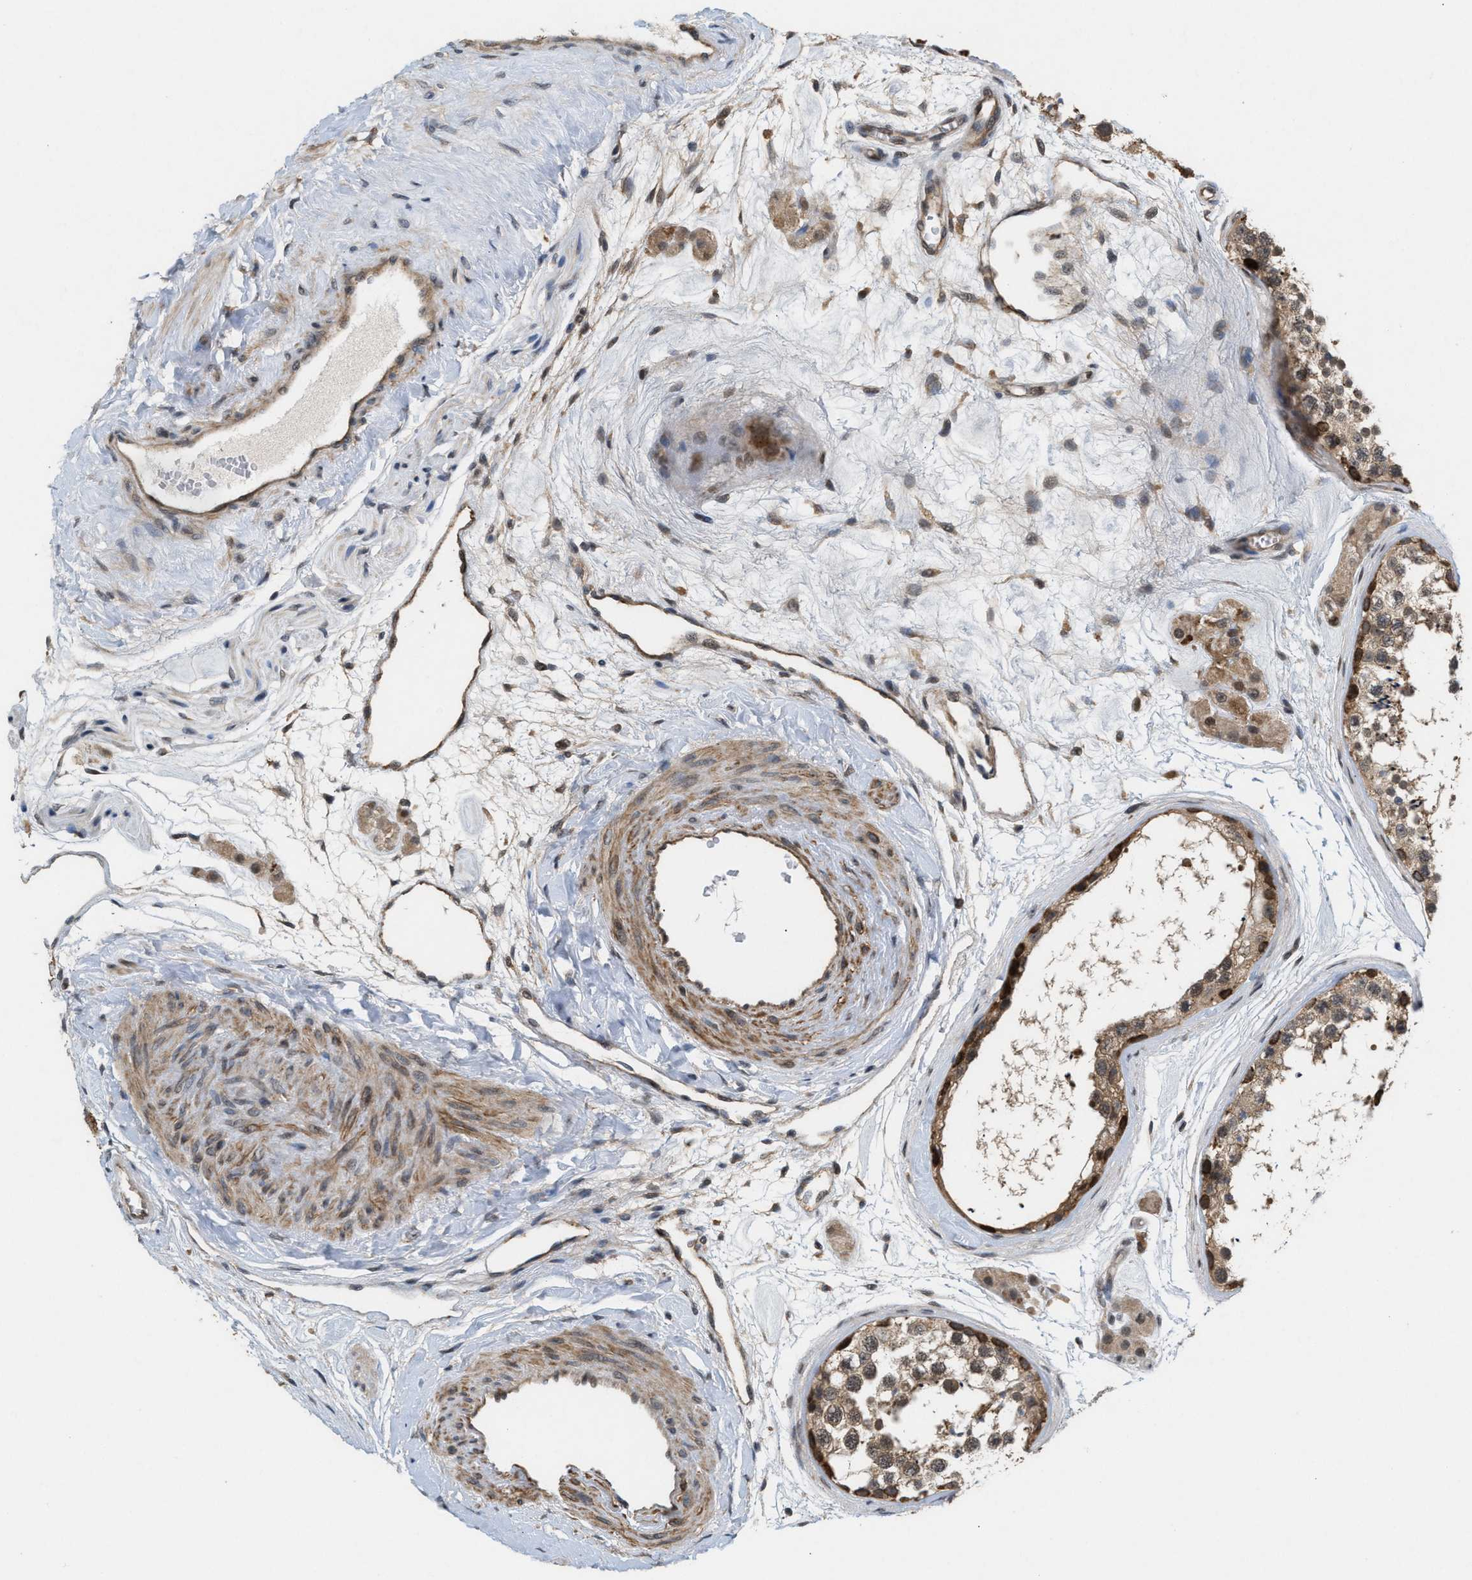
{"staining": {"intensity": "moderate", "quantity": ">75%", "location": "cytoplasmic/membranous"}, "tissue": "testis", "cell_type": "Cells in seminiferous ducts", "image_type": "normal", "snomed": [{"axis": "morphology", "description": "Normal tissue, NOS"}, {"axis": "topography", "description": "Testis"}], "caption": "A histopathology image showing moderate cytoplasmic/membranous positivity in about >75% of cells in seminiferous ducts in unremarkable testis, as visualized by brown immunohistochemical staining.", "gene": "MFSD6", "patient": {"sex": "male", "age": 56}}